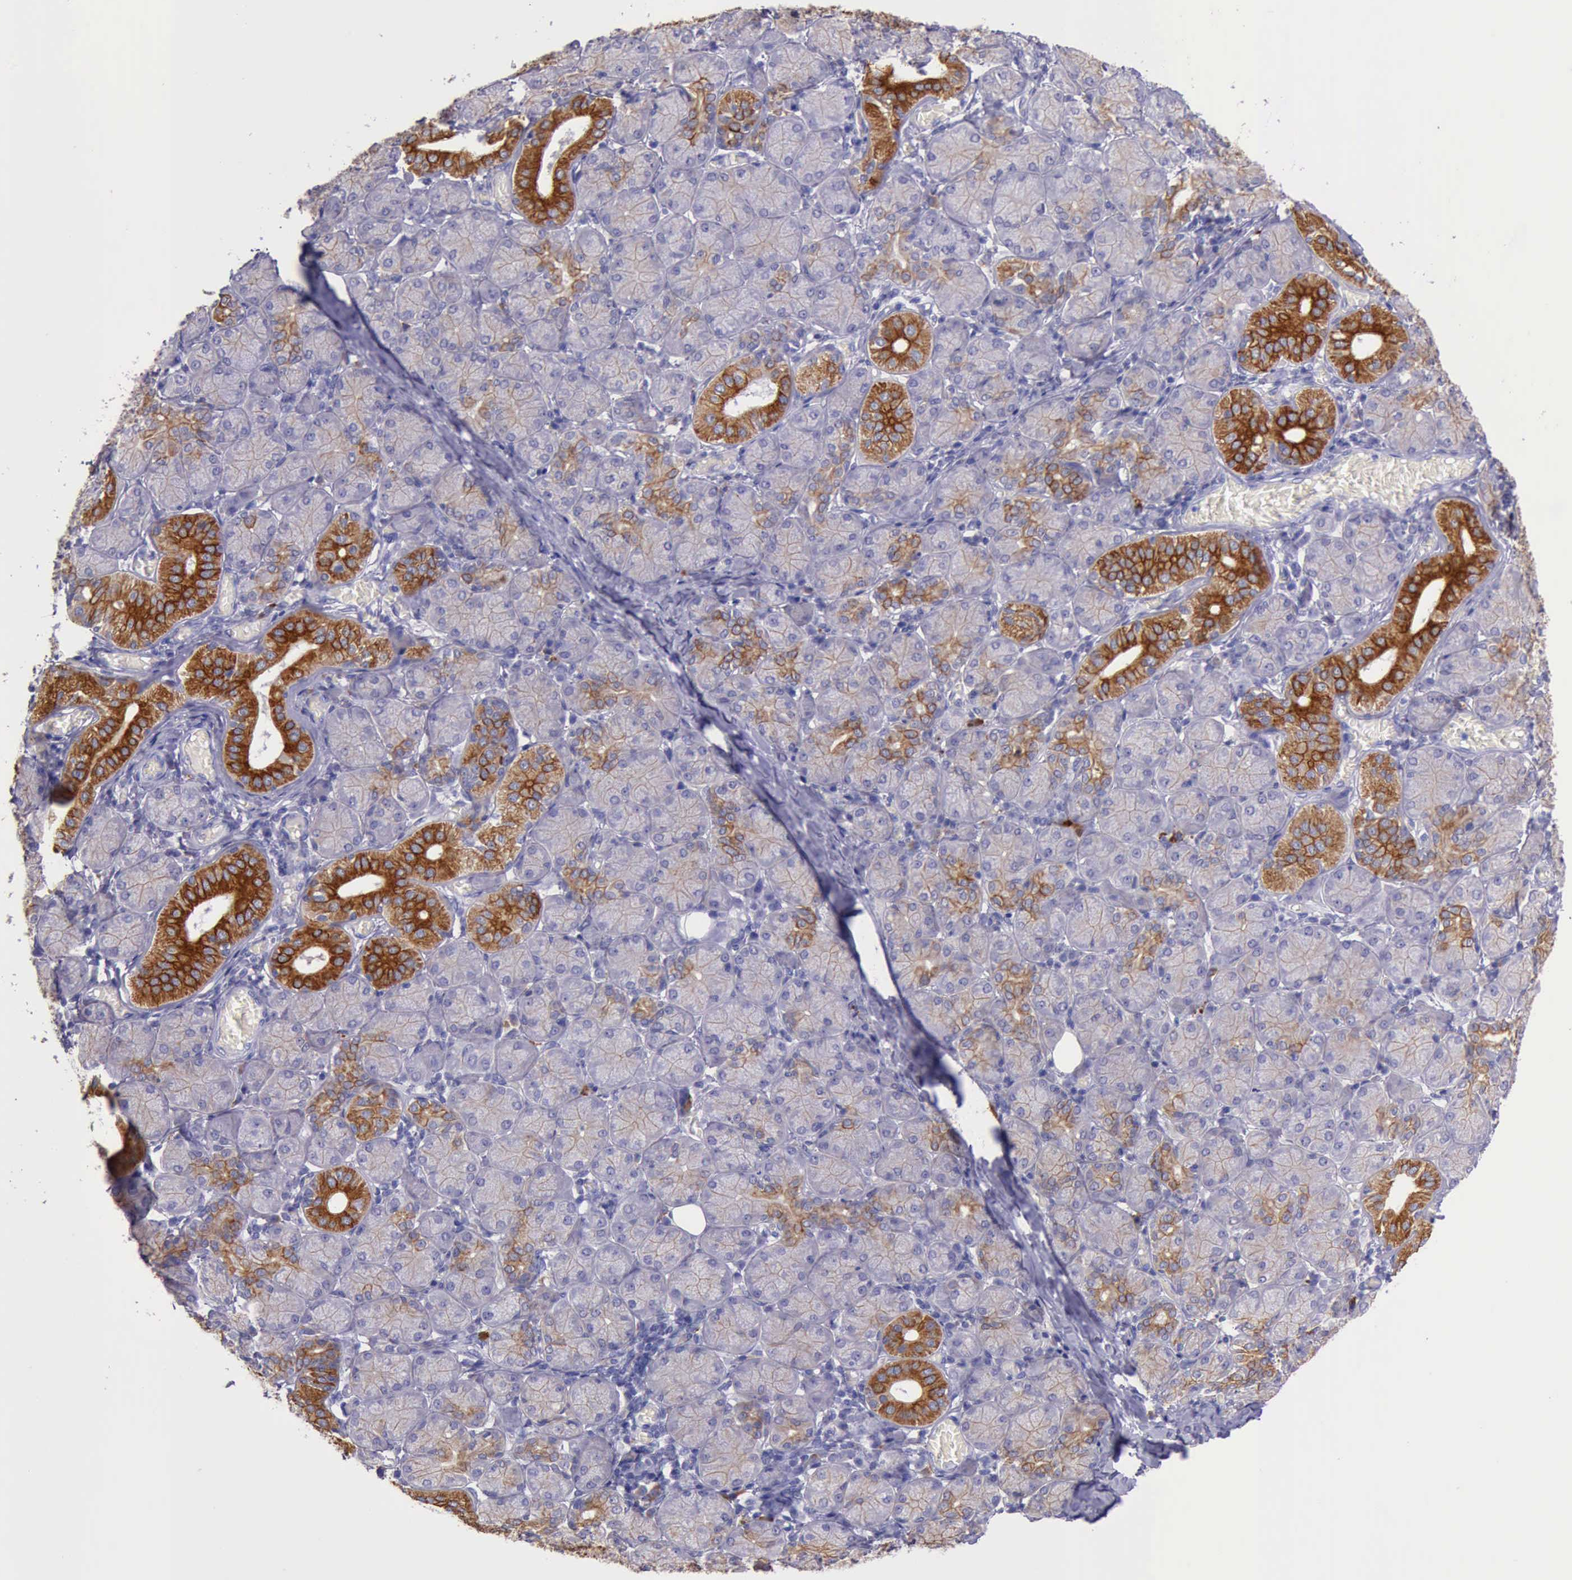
{"staining": {"intensity": "moderate", "quantity": "<25%", "location": "cytoplasmic/membranous"}, "tissue": "salivary gland", "cell_type": "Glandular cells", "image_type": "normal", "snomed": [{"axis": "morphology", "description": "Normal tissue, NOS"}, {"axis": "topography", "description": "Salivary gland"}], "caption": "Protein expression by IHC shows moderate cytoplasmic/membranous staining in approximately <25% of glandular cells in benign salivary gland.", "gene": "KRT8", "patient": {"sex": "female", "age": 24}}